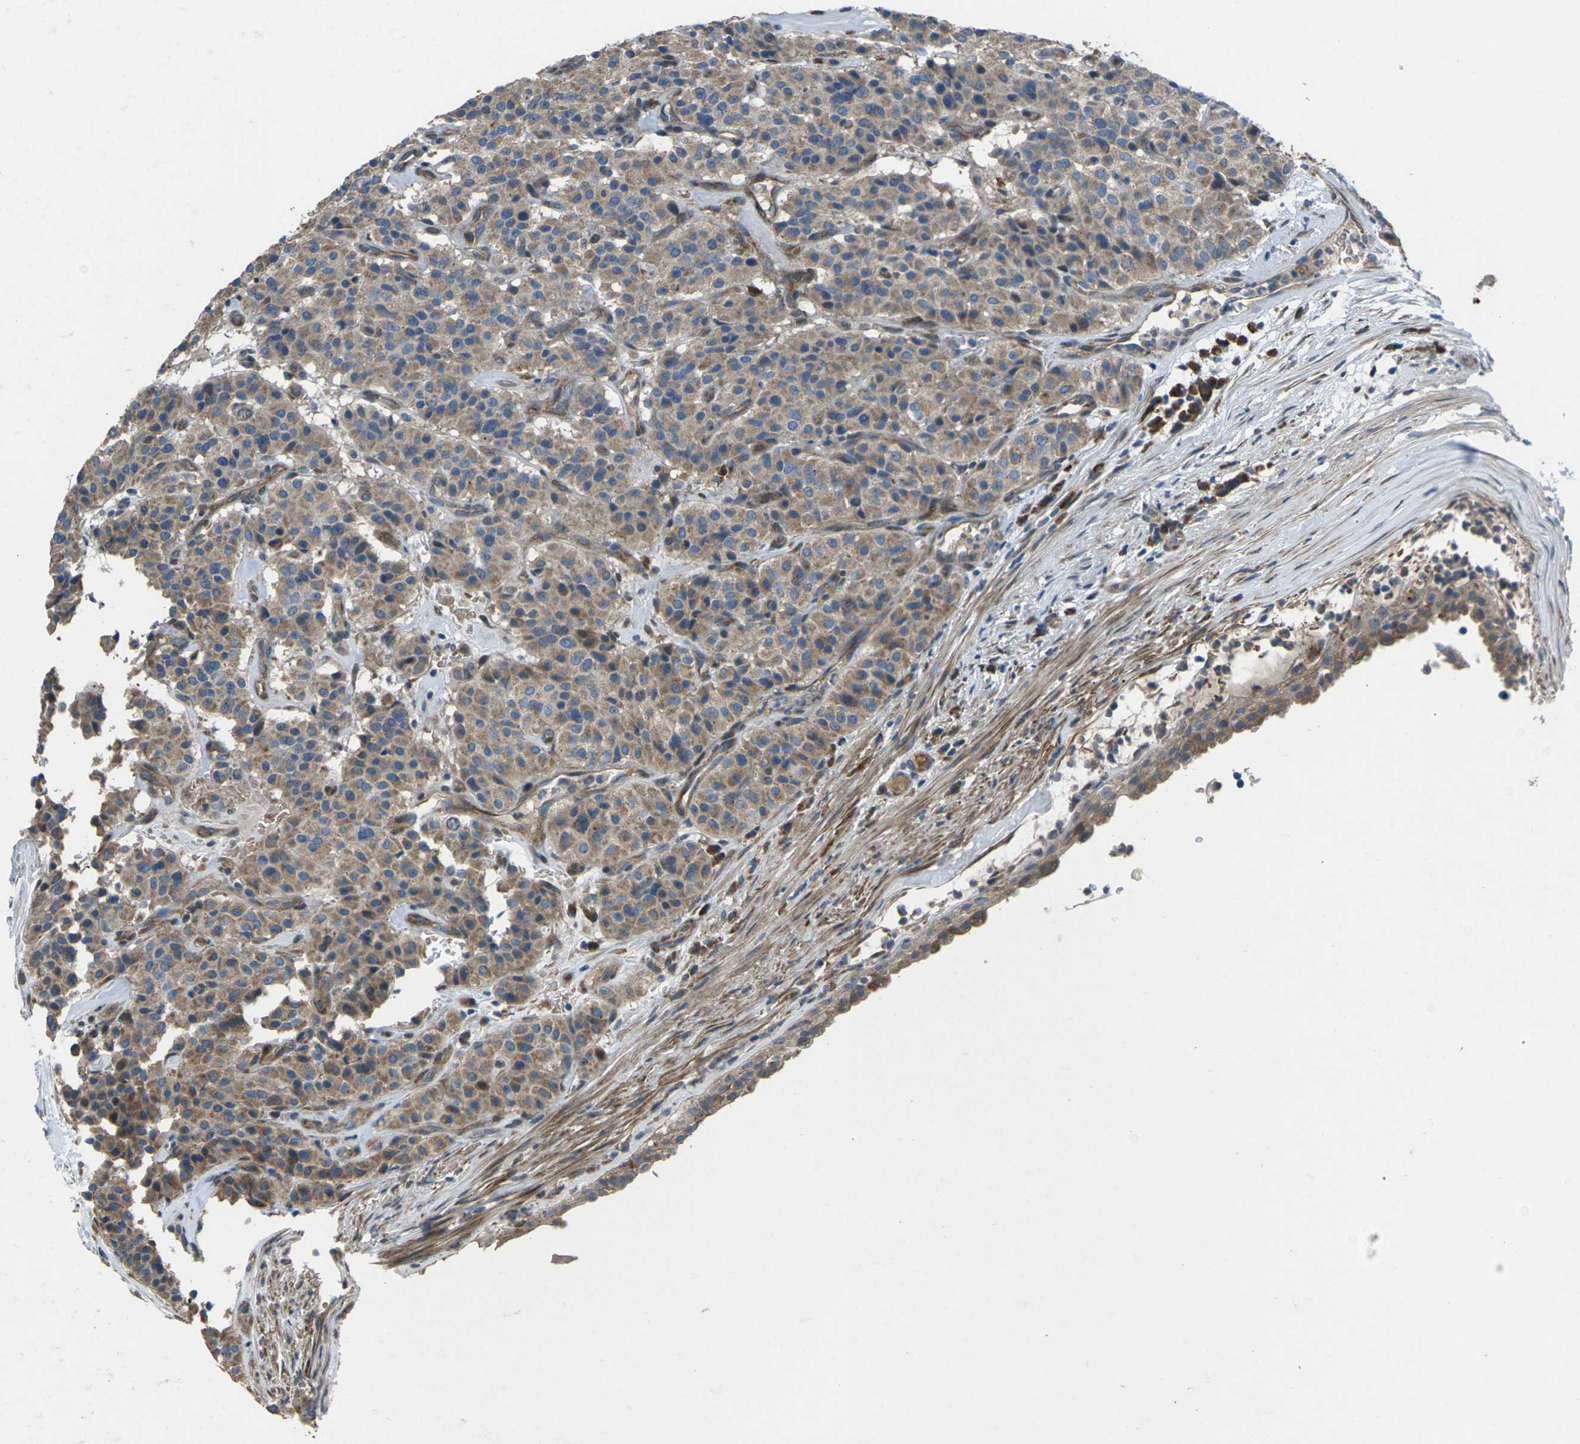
{"staining": {"intensity": "moderate", "quantity": ">75%", "location": "cytoplasmic/membranous"}, "tissue": "carcinoid", "cell_type": "Tumor cells", "image_type": "cancer", "snomed": [{"axis": "morphology", "description": "Carcinoid, malignant, NOS"}, {"axis": "topography", "description": "Lung"}], "caption": "Protein analysis of malignant carcinoid tissue demonstrates moderate cytoplasmic/membranous expression in approximately >75% of tumor cells.", "gene": "EDNRA", "patient": {"sex": "male", "age": 30}}